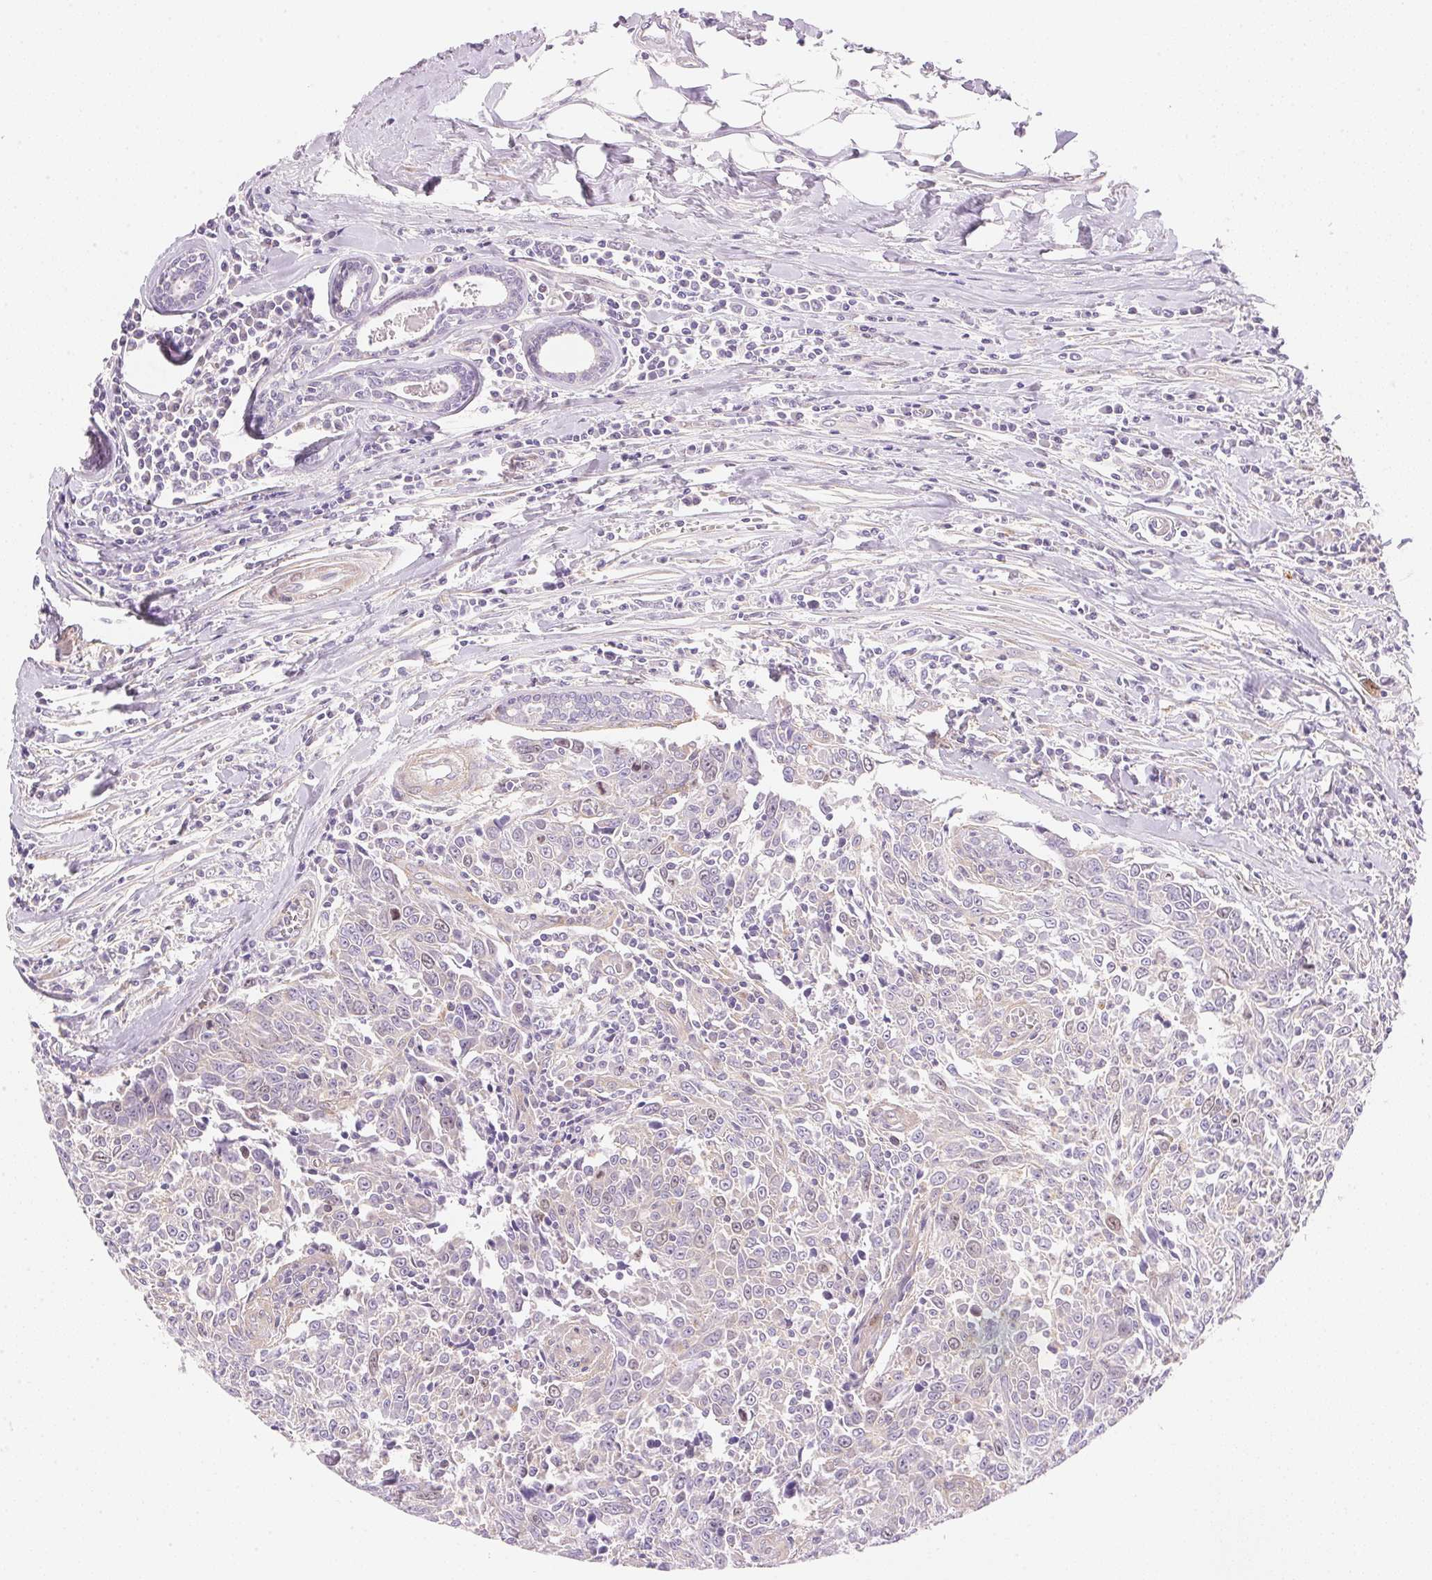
{"staining": {"intensity": "negative", "quantity": "none", "location": "none"}, "tissue": "breast cancer", "cell_type": "Tumor cells", "image_type": "cancer", "snomed": [{"axis": "morphology", "description": "Duct carcinoma"}, {"axis": "topography", "description": "Breast"}], "caption": "Immunohistochemical staining of human breast cancer shows no significant staining in tumor cells.", "gene": "SMTN", "patient": {"sex": "female", "age": 50}}